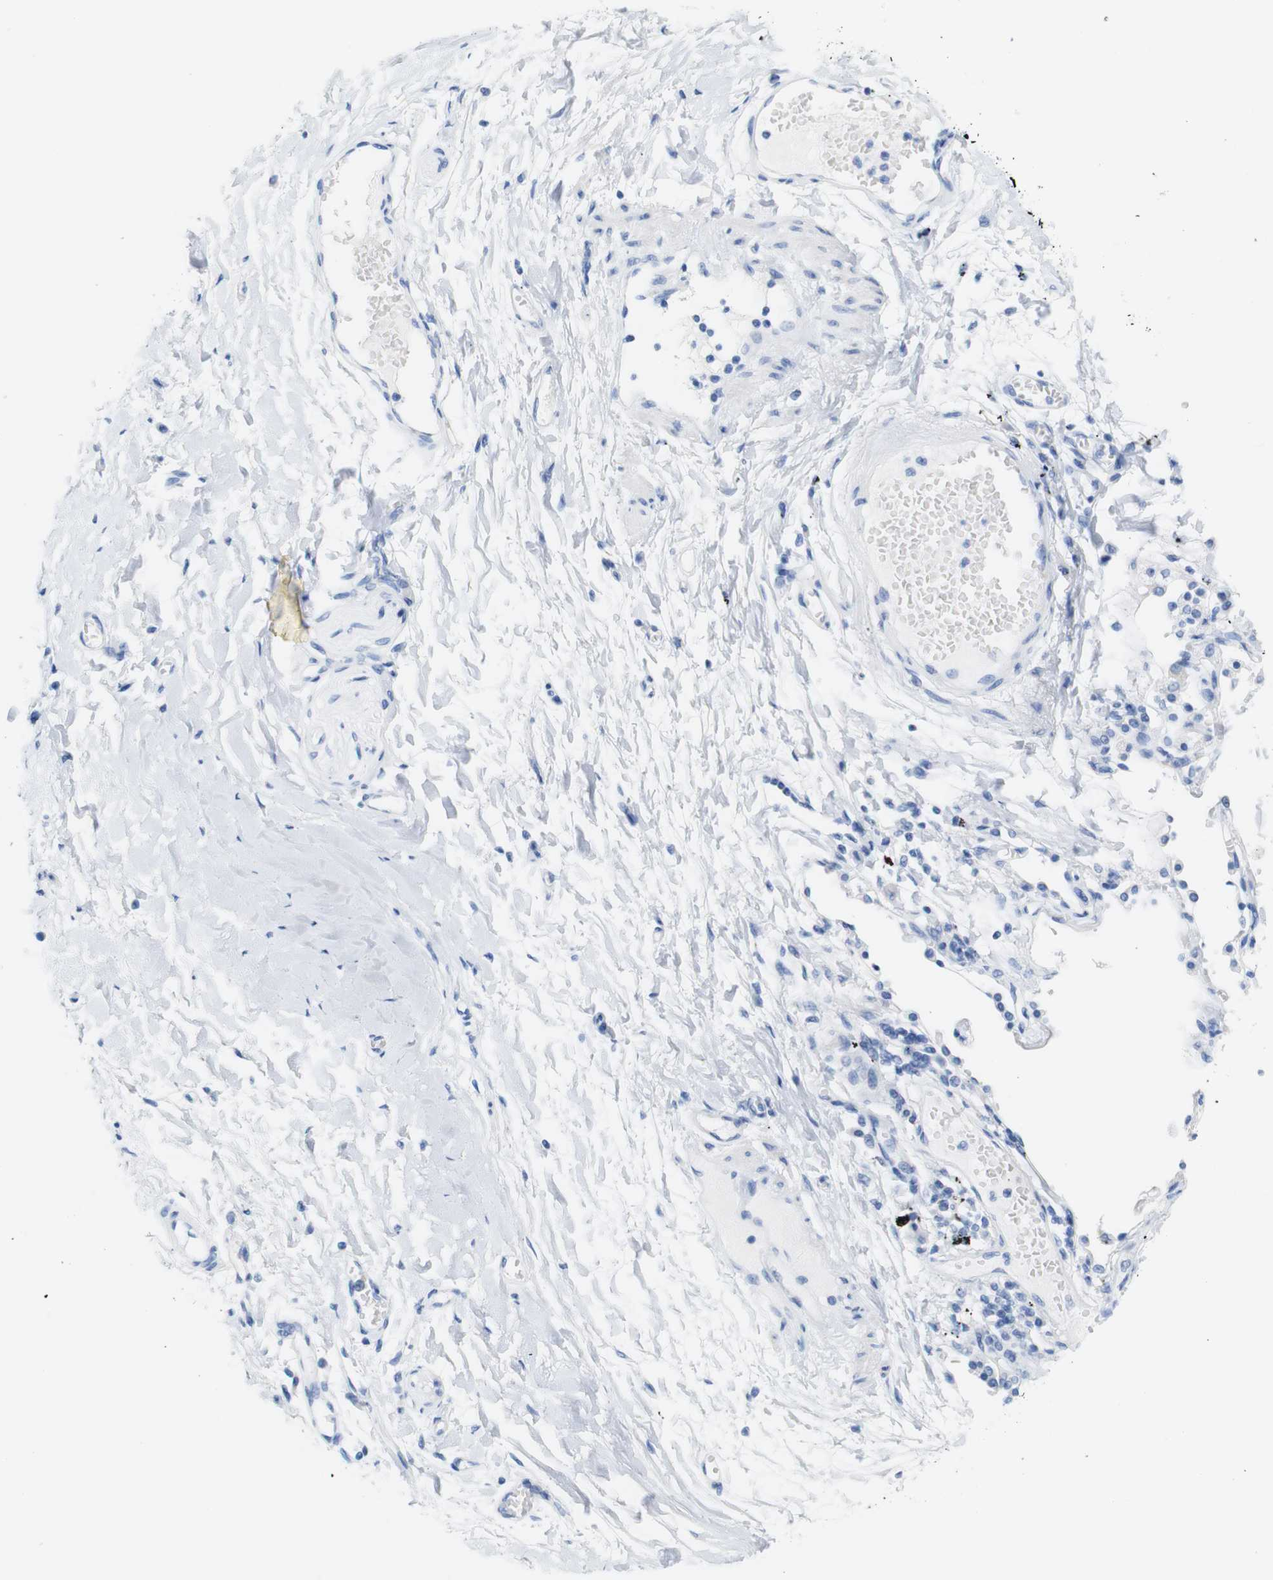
{"staining": {"intensity": "negative", "quantity": "none", "location": "none"}, "tissue": "bronchus", "cell_type": "Respiratory epithelial cells", "image_type": "normal", "snomed": [{"axis": "morphology", "description": "Normal tissue, NOS"}, {"axis": "topography", "description": "Bronchus"}, {"axis": "topography", "description": "Lung"}], "caption": "IHC photomicrograph of unremarkable human bronchus stained for a protein (brown), which displays no positivity in respiratory epithelial cells. (Stains: DAB (3,3'-diaminobenzidine) immunohistochemistry (IHC) with hematoxylin counter stain, Microscopy: brightfield microscopy at high magnification).", "gene": "LAG3", "patient": {"sex": "female", "age": 56}}